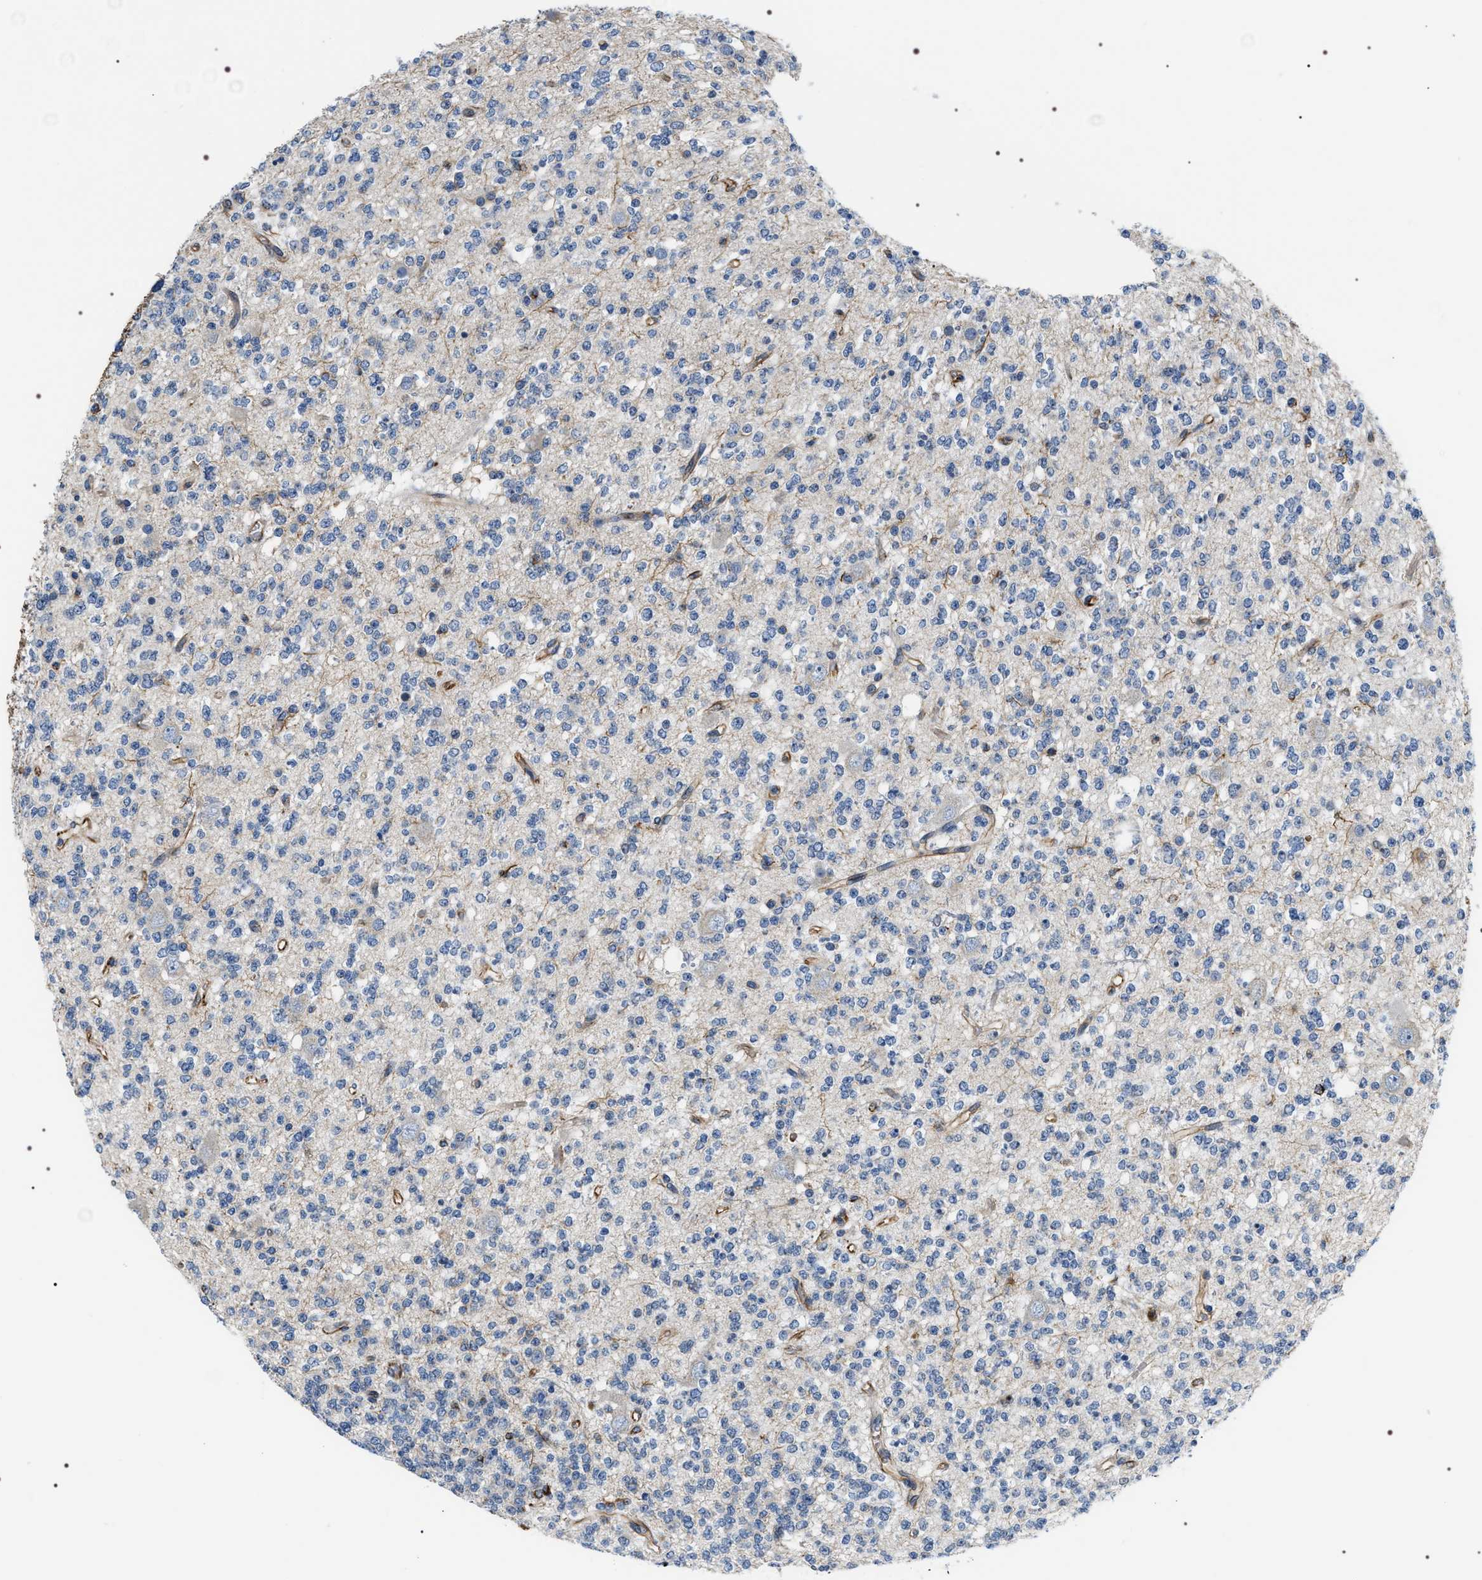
{"staining": {"intensity": "negative", "quantity": "none", "location": "none"}, "tissue": "glioma", "cell_type": "Tumor cells", "image_type": "cancer", "snomed": [{"axis": "morphology", "description": "Glioma, malignant, Low grade"}, {"axis": "topography", "description": "Brain"}], "caption": "Immunohistochemistry (IHC) histopathology image of human low-grade glioma (malignant) stained for a protein (brown), which demonstrates no staining in tumor cells.", "gene": "PKD1L1", "patient": {"sex": "male", "age": 38}}